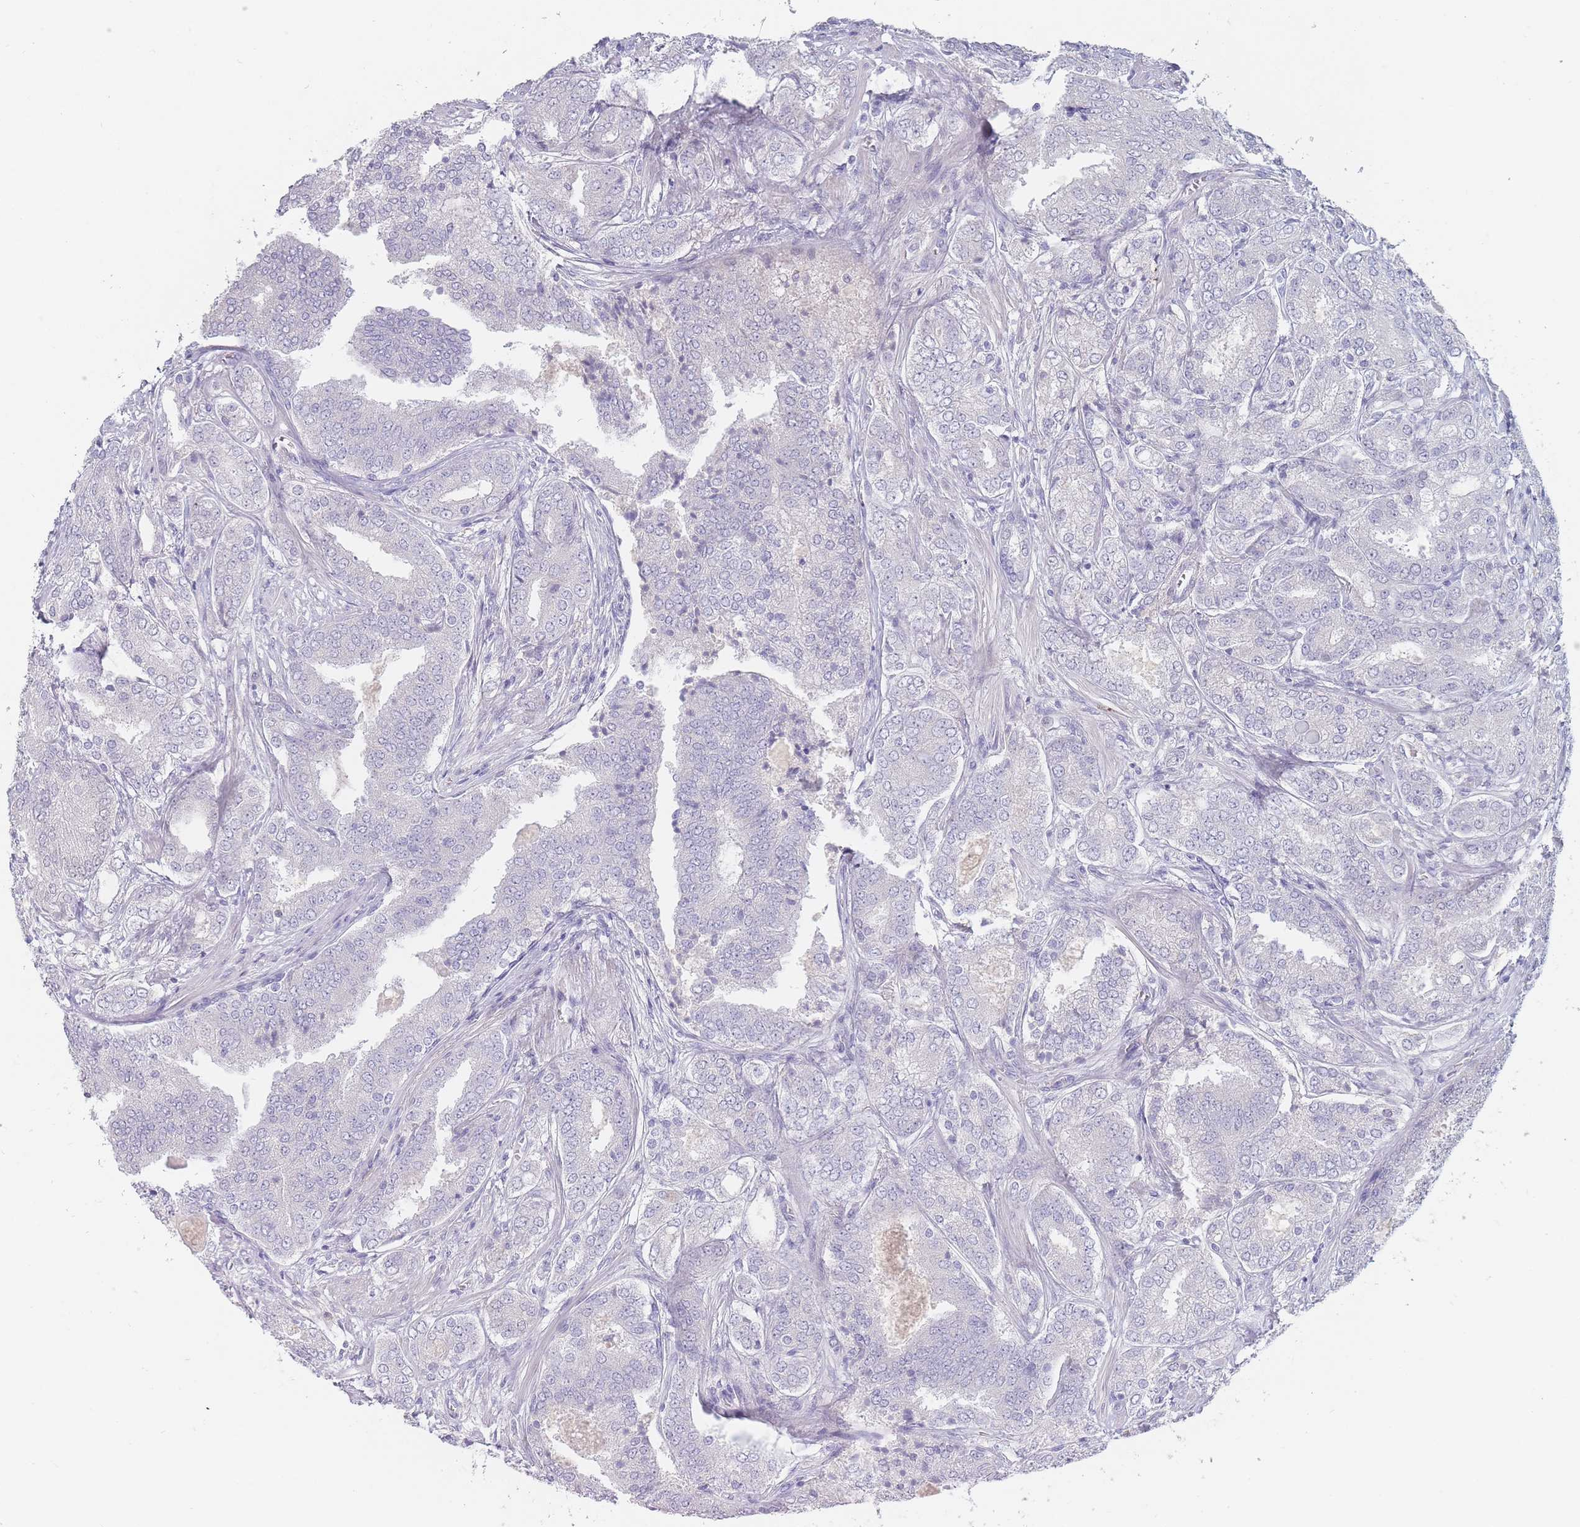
{"staining": {"intensity": "negative", "quantity": "none", "location": "none"}, "tissue": "prostate cancer", "cell_type": "Tumor cells", "image_type": "cancer", "snomed": [{"axis": "morphology", "description": "Adenocarcinoma, High grade"}, {"axis": "topography", "description": "Prostate"}], "caption": "Tumor cells are negative for brown protein staining in prostate cancer.", "gene": "PRG4", "patient": {"sex": "male", "age": 63}}